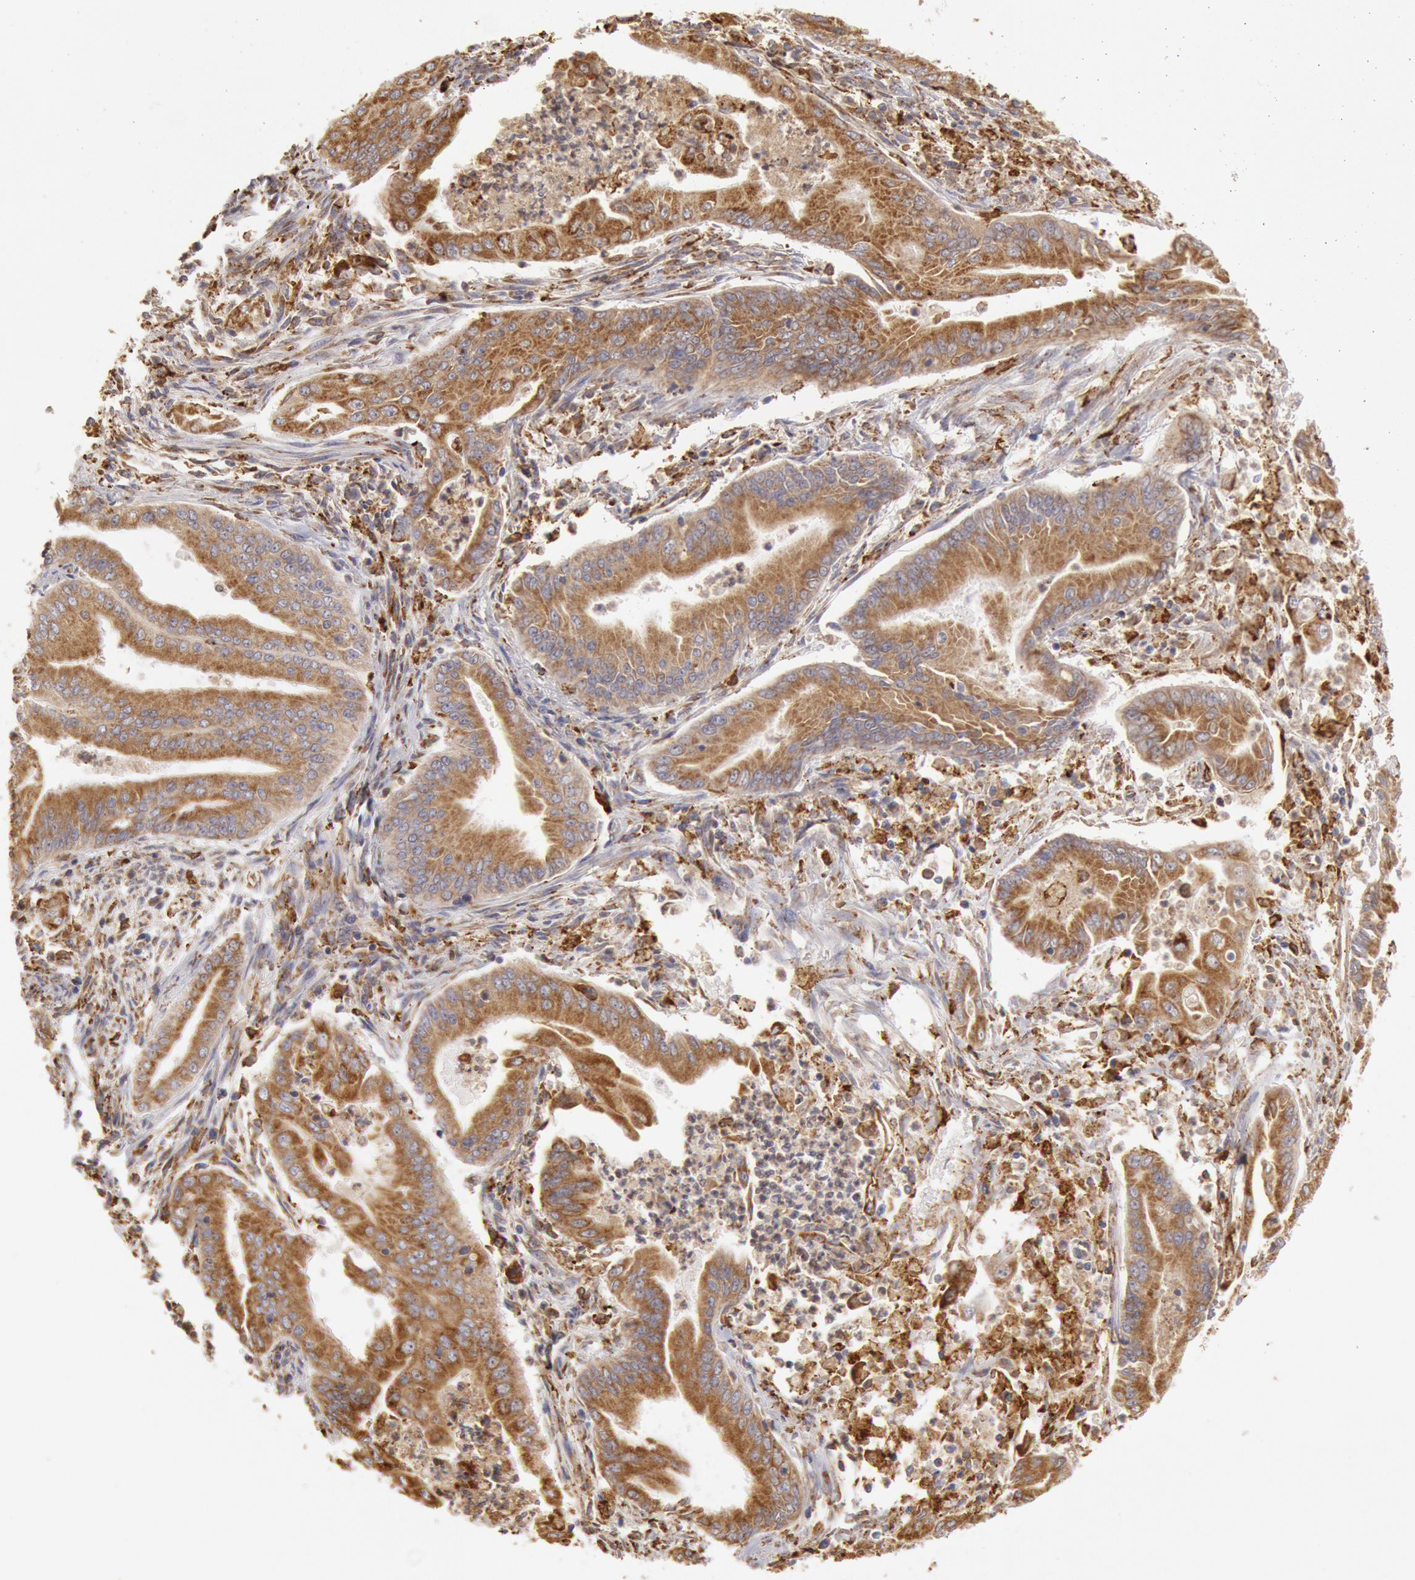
{"staining": {"intensity": "moderate", "quantity": ">75%", "location": "cytoplasmic/membranous"}, "tissue": "endometrial cancer", "cell_type": "Tumor cells", "image_type": "cancer", "snomed": [{"axis": "morphology", "description": "Adenocarcinoma, NOS"}, {"axis": "topography", "description": "Endometrium"}], "caption": "IHC of human endometrial adenocarcinoma shows medium levels of moderate cytoplasmic/membranous positivity in about >75% of tumor cells. Nuclei are stained in blue.", "gene": "ERP44", "patient": {"sex": "female", "age": 63}}